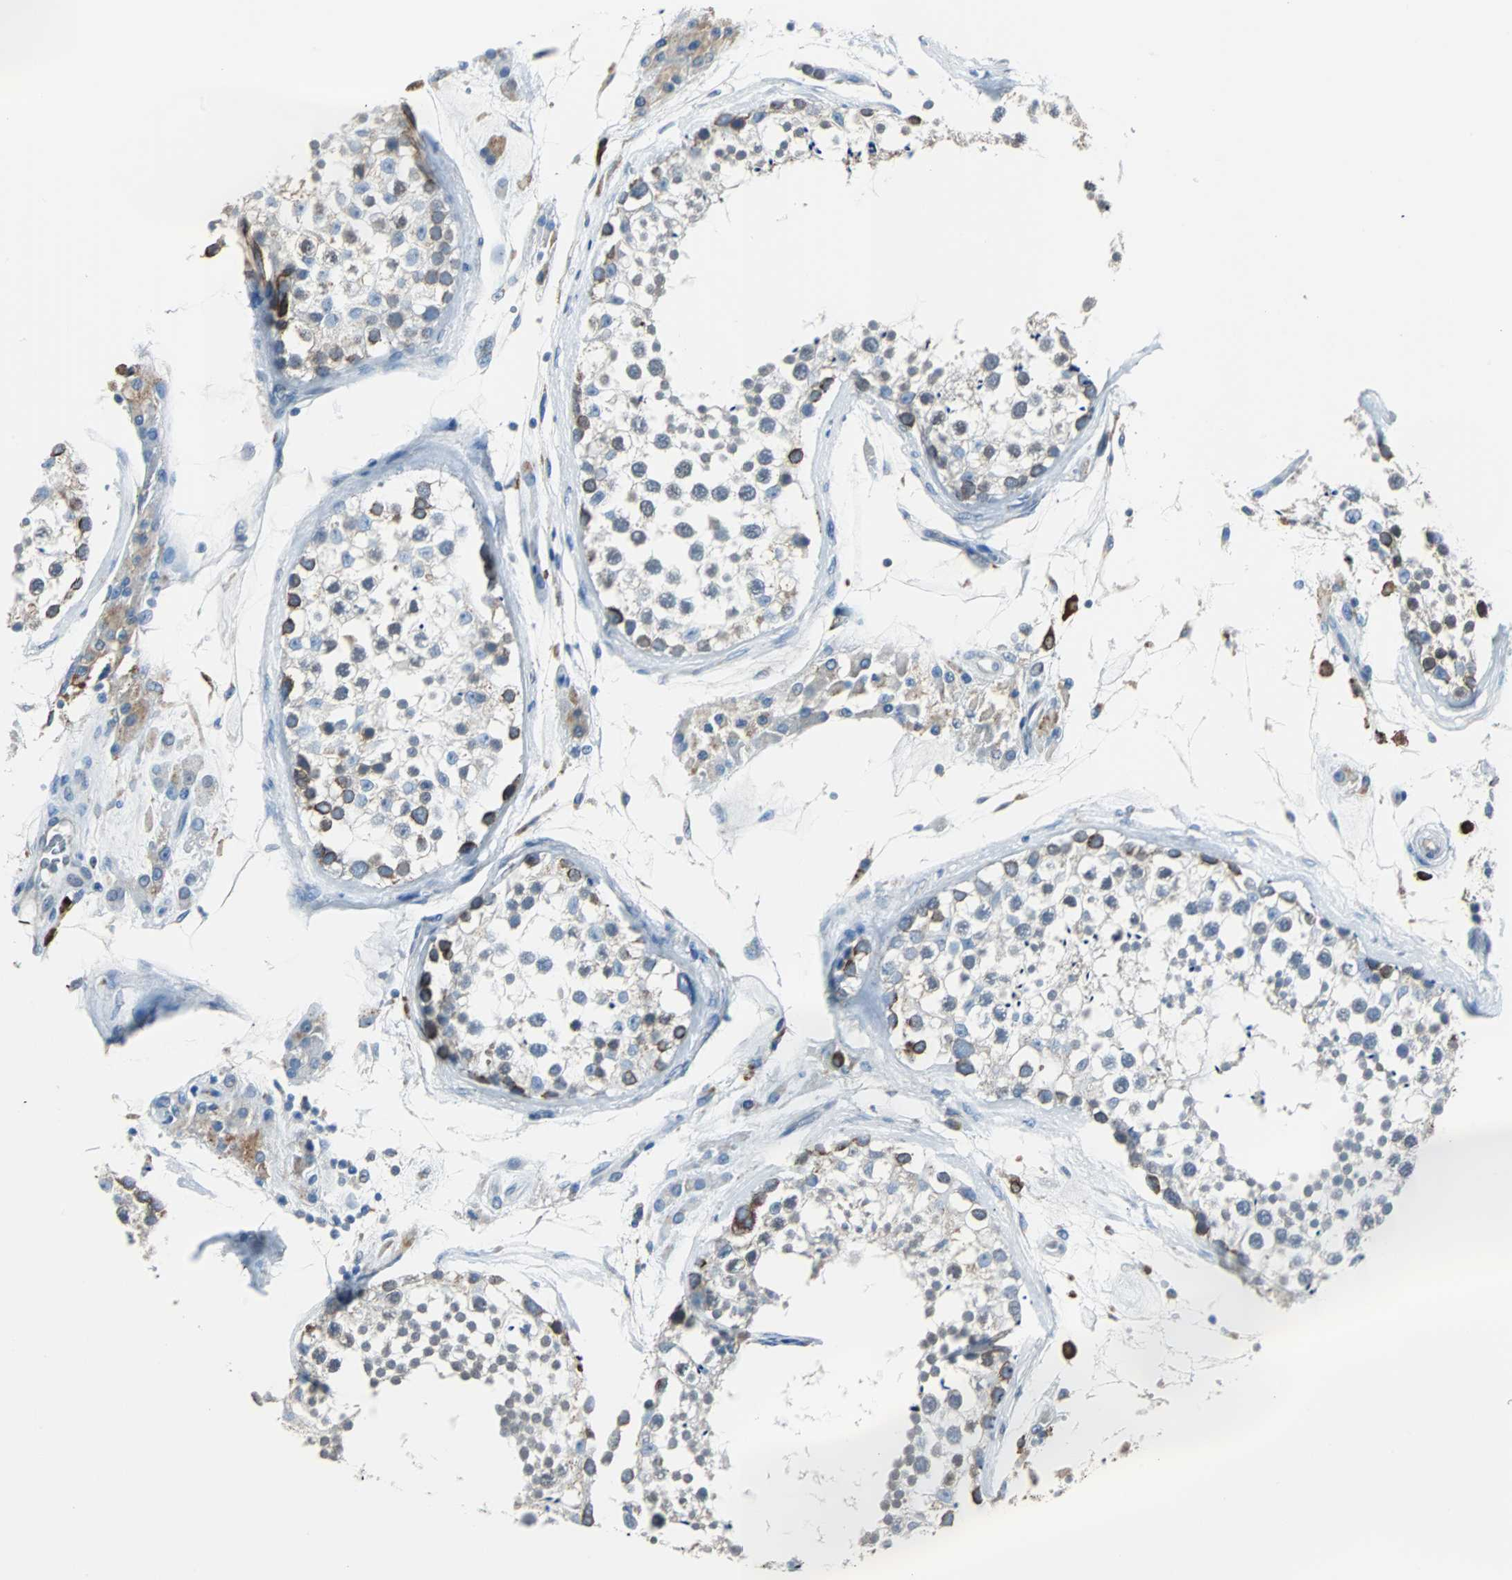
{"staining": {"intensity": "moderate", "quantity": "<25%", "location": "cytoplasmic/membranous"}, "tissue": "testis", "cell_type": "Cells in seminiferous ducts", "image_type": "normal", "snomed": [{"axis": "morphology", "description": "Normal tissue, NOS"}, {"axis": "topography", "description": "Testis"}], "caption": "Testis stained with DAB immunohistochemistry (IHC) exhibits low levels of moderate cytoplasmic/membranous positivity in approximately <25% of cells in seminiferous ducts.", "gene": "PDIA4", "patient": {"sex": "male", "age": 46}}